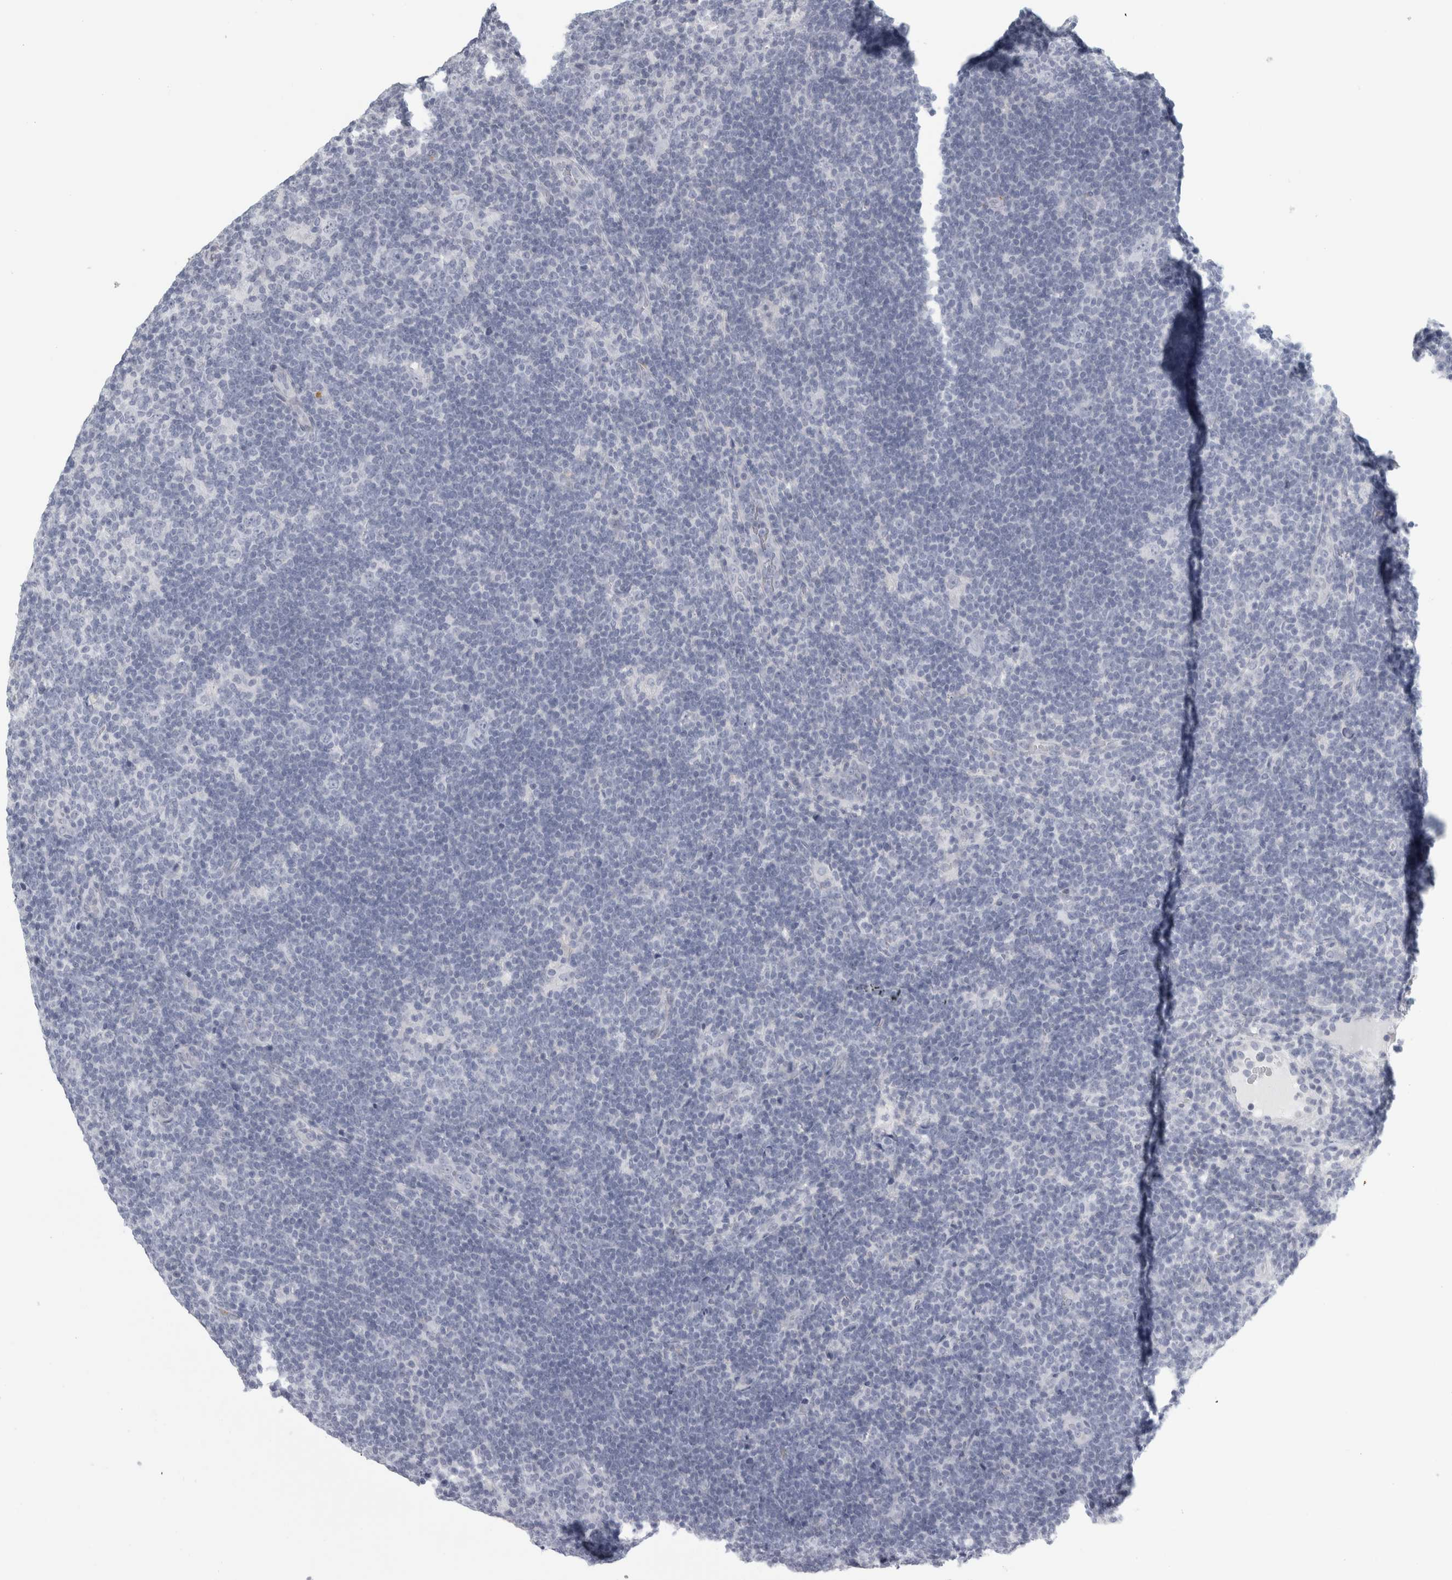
{"staining": {"intensity": "negative", "quantity": "none", "location": "none"}, "tissue": "lymphoma", "cell_type": "Tumor cells", "image_type": "cancer", "snomed": [{"axis": "morphology", "description": "Hodgkin's disease, NOS"}, {"axis": "topography", "description": "Lymph node"}], "caption": "Tumor cells show no significant expression in lymphoma.", "gene": "CPE", "patient": {"sex": "female", "age": 57}}